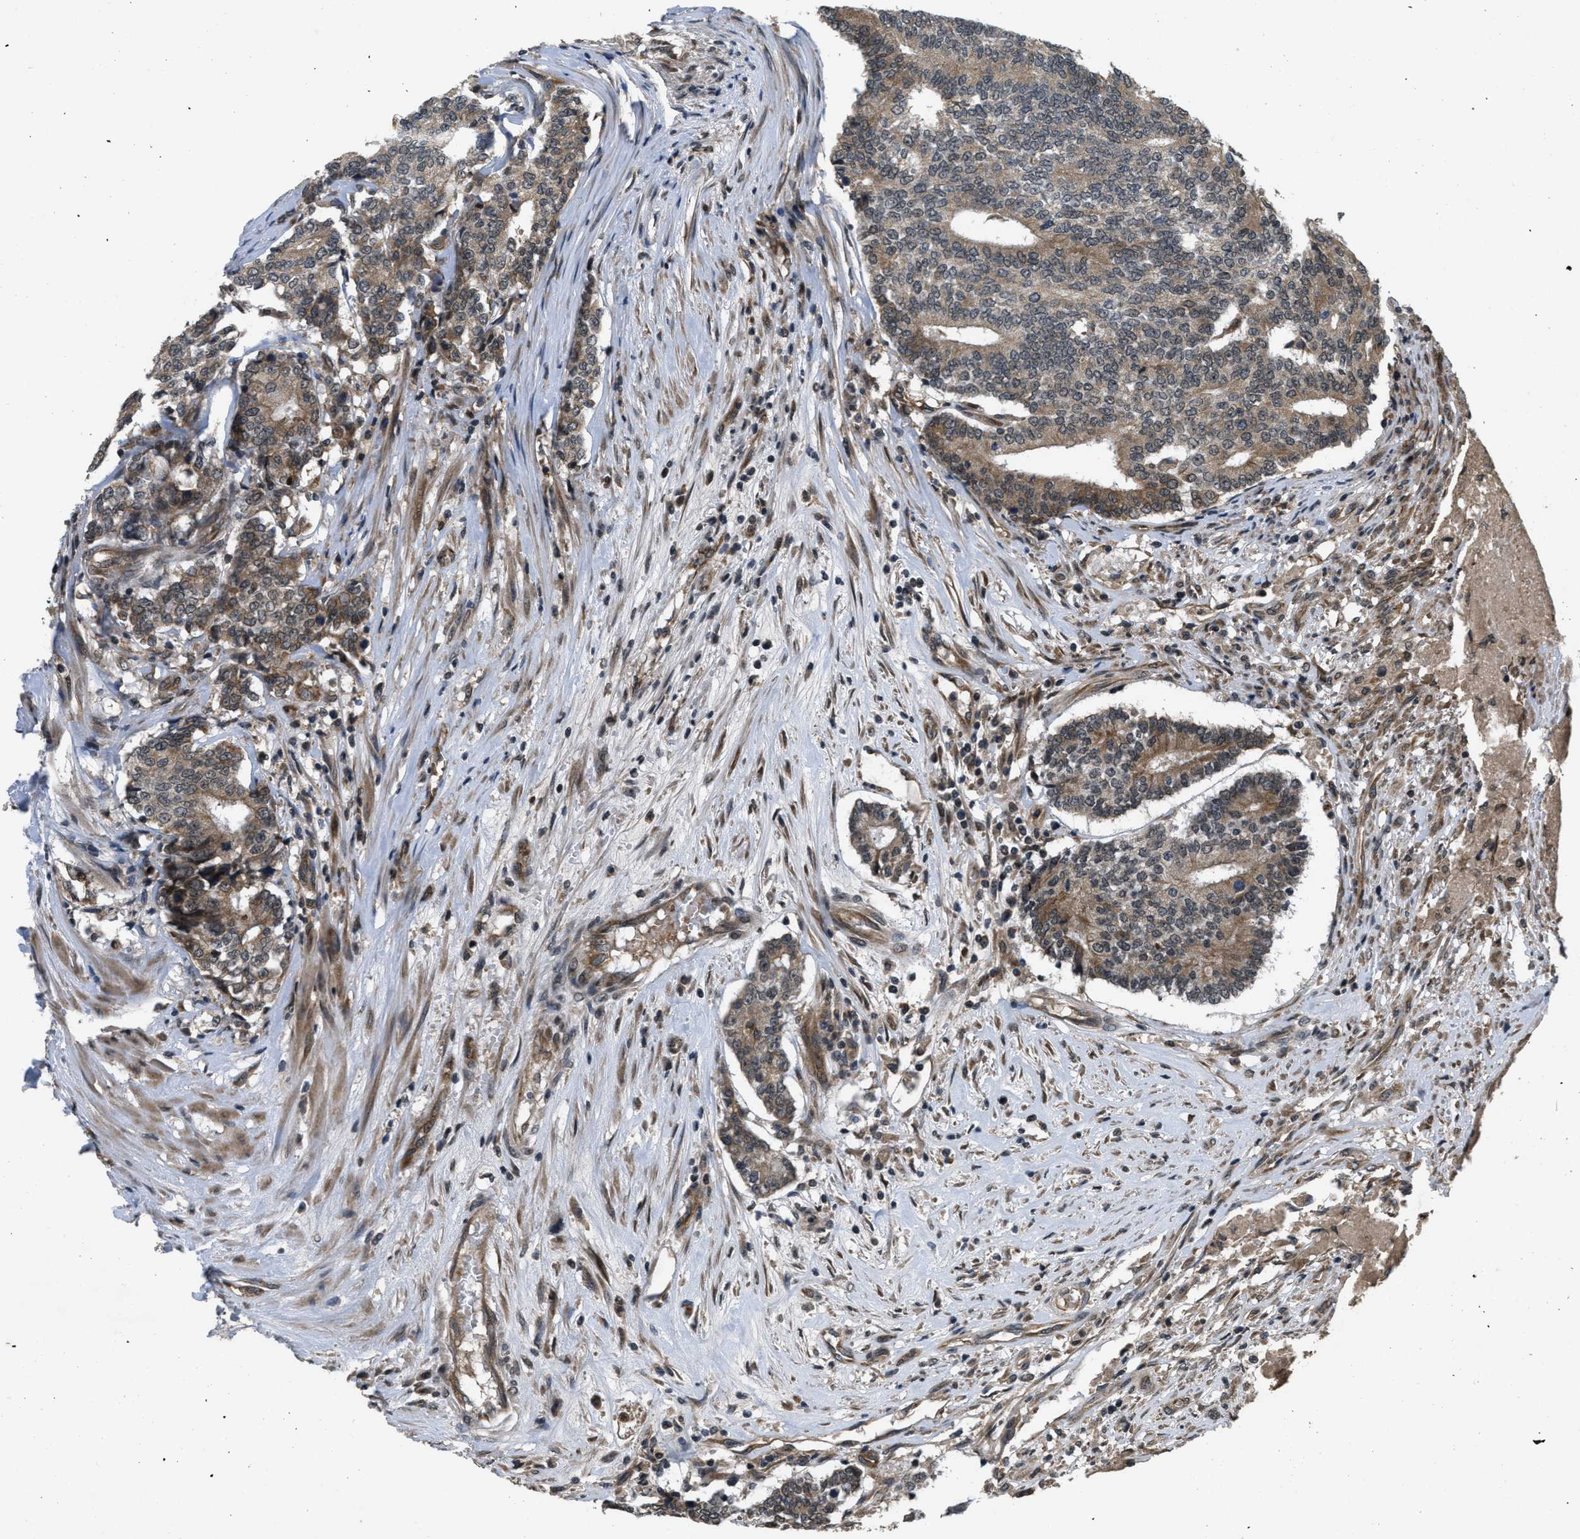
{"staining": {"intensity": "weak", "quantity": ">75%", "location": "cytoplasmic/membranous"}, "tissue": "prostate cancer", "cell_type": "Tumor cells", "image_type": "cancer", "snomed": [{"axis": "morphology", "description": "Normal tissue, NOS"}, {"axis": "morphology", "description": "Adenocarcinoma, High grade"}, {"axis": "topography", "description": "Prostate"}, {"axis": "topography", "description": "Seminal veicle"}], "caption": "DAB (3,3'-diaminobenzidine) immunohistochemical staining of prostate cancer (adenocarcinoma (high-grade)) reveals weak cytoplasmic/membranous protein expression in approximately >75% of tumor cells. Immunohistochemistry stains the protein in brown and the nuclei are stained blue.", "gene": "SPTLC1", "patient": {"sex": "male", "age": 55}}